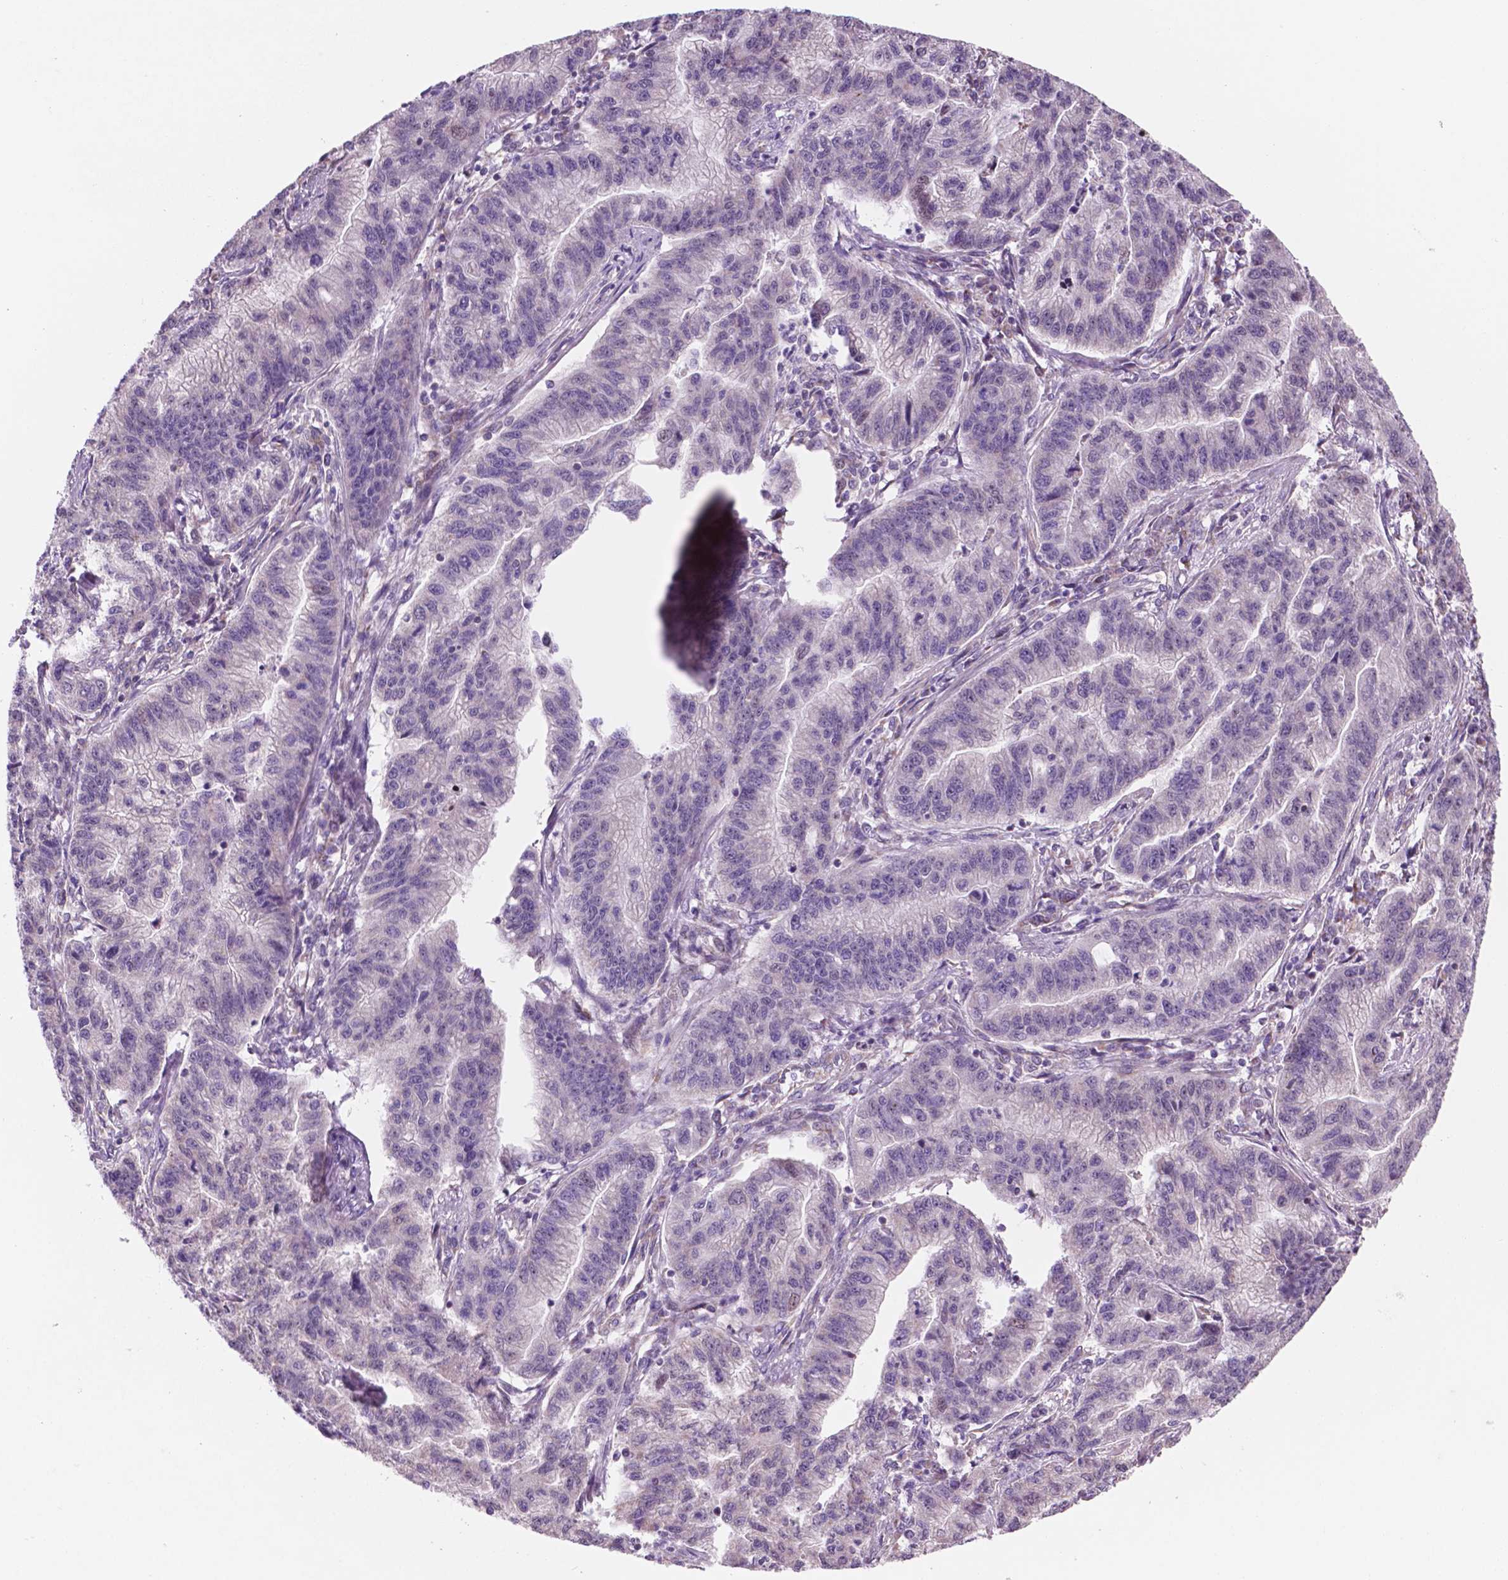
{"staining": {"intensity": "negative", "quantity": "none", "location": "none"}, "tissue": "stomach cancer", "cell_type": "Tumor cells", "image_type": "cancer", "snomed": [{"axis": "morphology", "description": "Adenocarcinoma, NOS"}, {"axis": "topography", "description": "Stomach"}], "caption": "The photomicrograph shows no staining of tumor cells in stomach cancer. (DAB (3,3'-diaminobenzidine) IHC, high magnification).", "gene": "NDUFA10", "patient": {"sex": "male", "age": 83}}